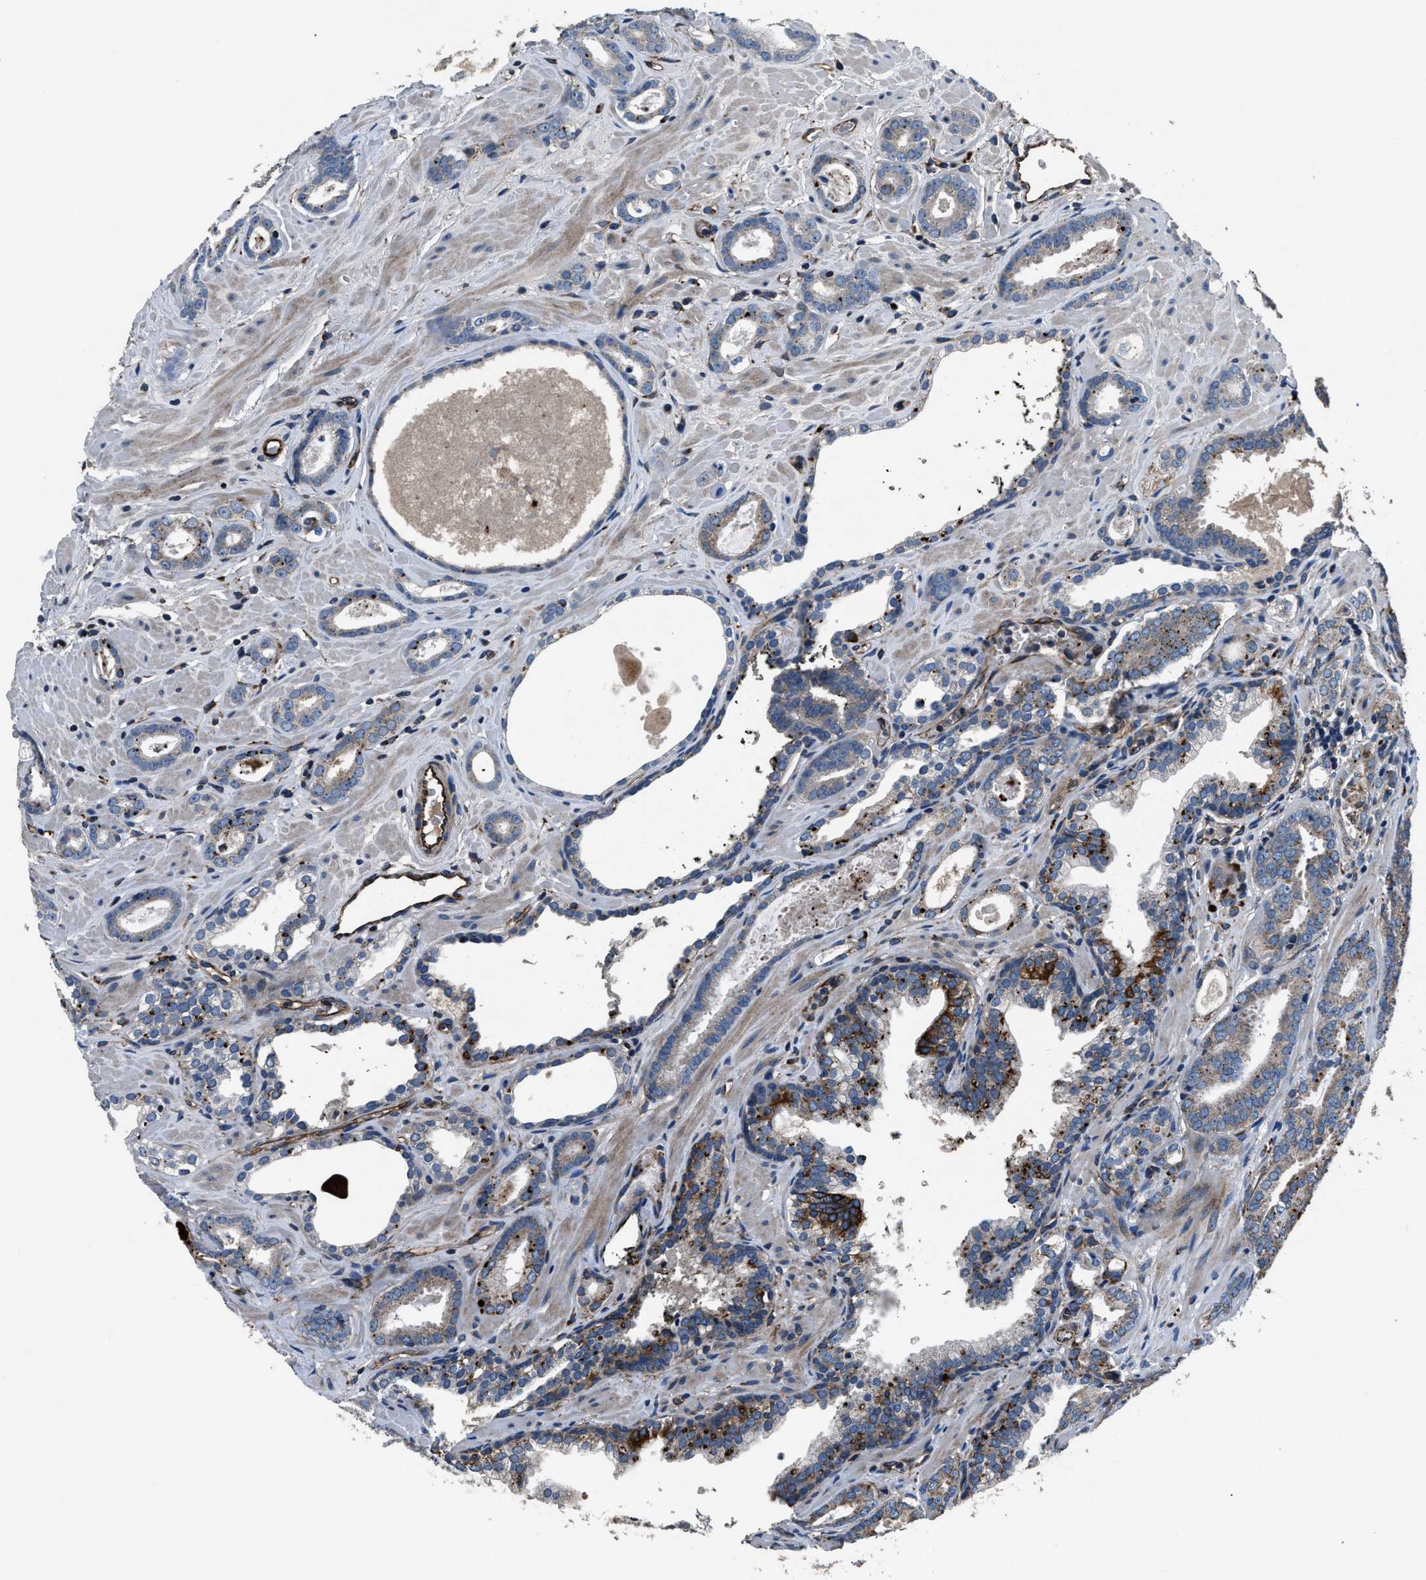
{"staining": {"intensity": "weak", "quantity": "<25%", "location": "cytoplasmic/membranous"}, "tissue": "prostate cancer", "cell_type": "Tumor cells", "image_type": "cancer", "snomed": [{"axis": "morphology", "description": "Adenocarcinoma, Low grade"}, {"axis": "topography", "description": "Prostate"}], "caption": "Immunohistochemistry (IHC) of prostate cancer exhibits no expression in tumor cells.", "gene": "OGDH", "patient": {"sex": "male", "age": 57}}